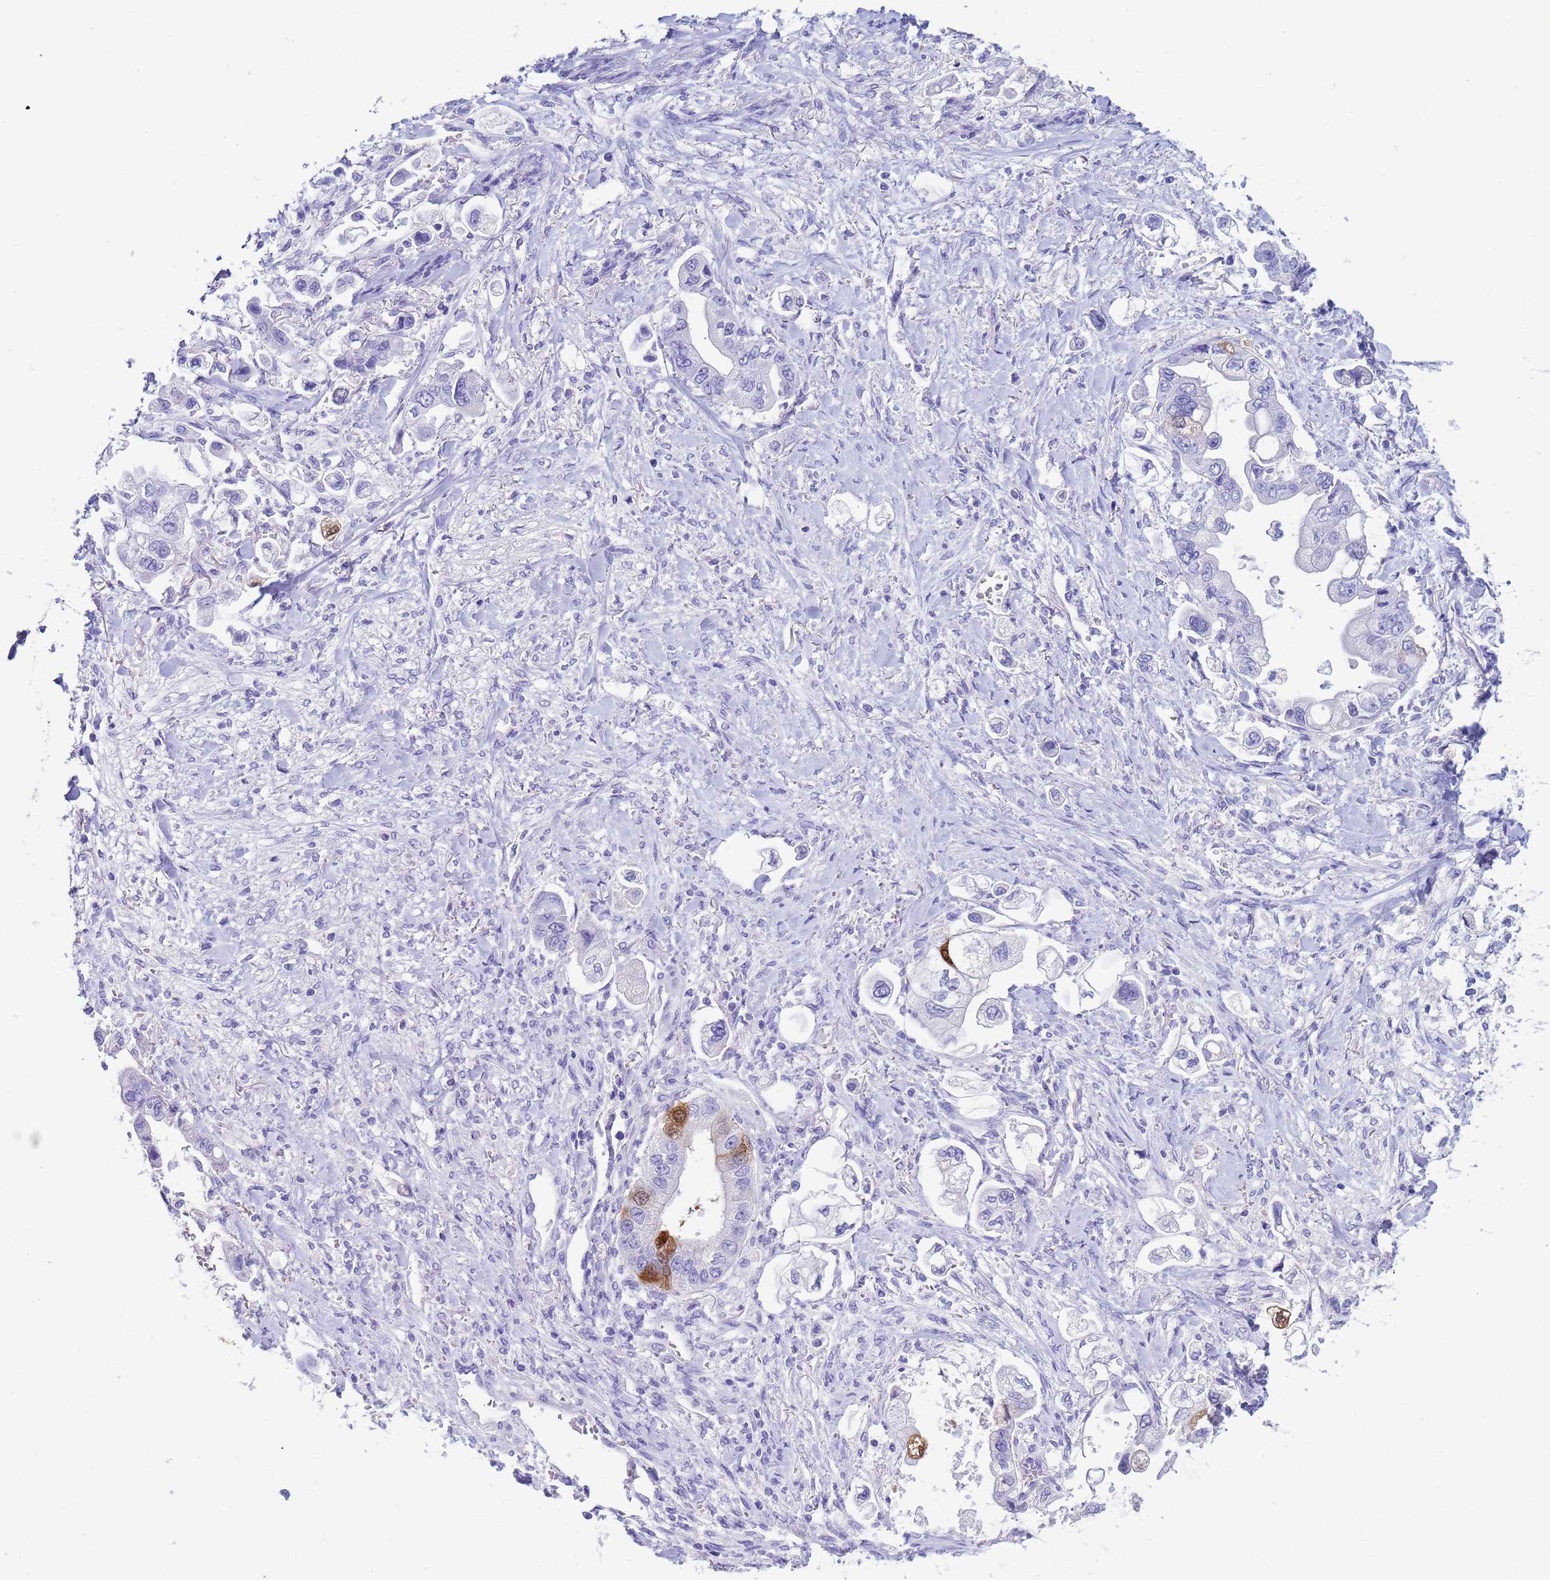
{"staining": {"intensity": "moderate", "quantity": "<25%", "location": "cytoplasmic/membranous,nuclear"}, "tissue": "stomach cancer", "cell_type": "Tumor cells", "image_type": "cancer", "snomed": [{"axis": "morphology", "description": "Adenocarcinoma, NOS"}, {"axis": "topography", "description": "Stomach"}], "caption": "Immunohistochemical staining of human stomach cancer (adenocarcinoma) demonstrates low levels of moderate cytoplasmic/membranous and nuclear expression in approximately <25% of tumor cells.", "gene": "AKR1C2", "patient": {"sex": "male", "age": 62}}